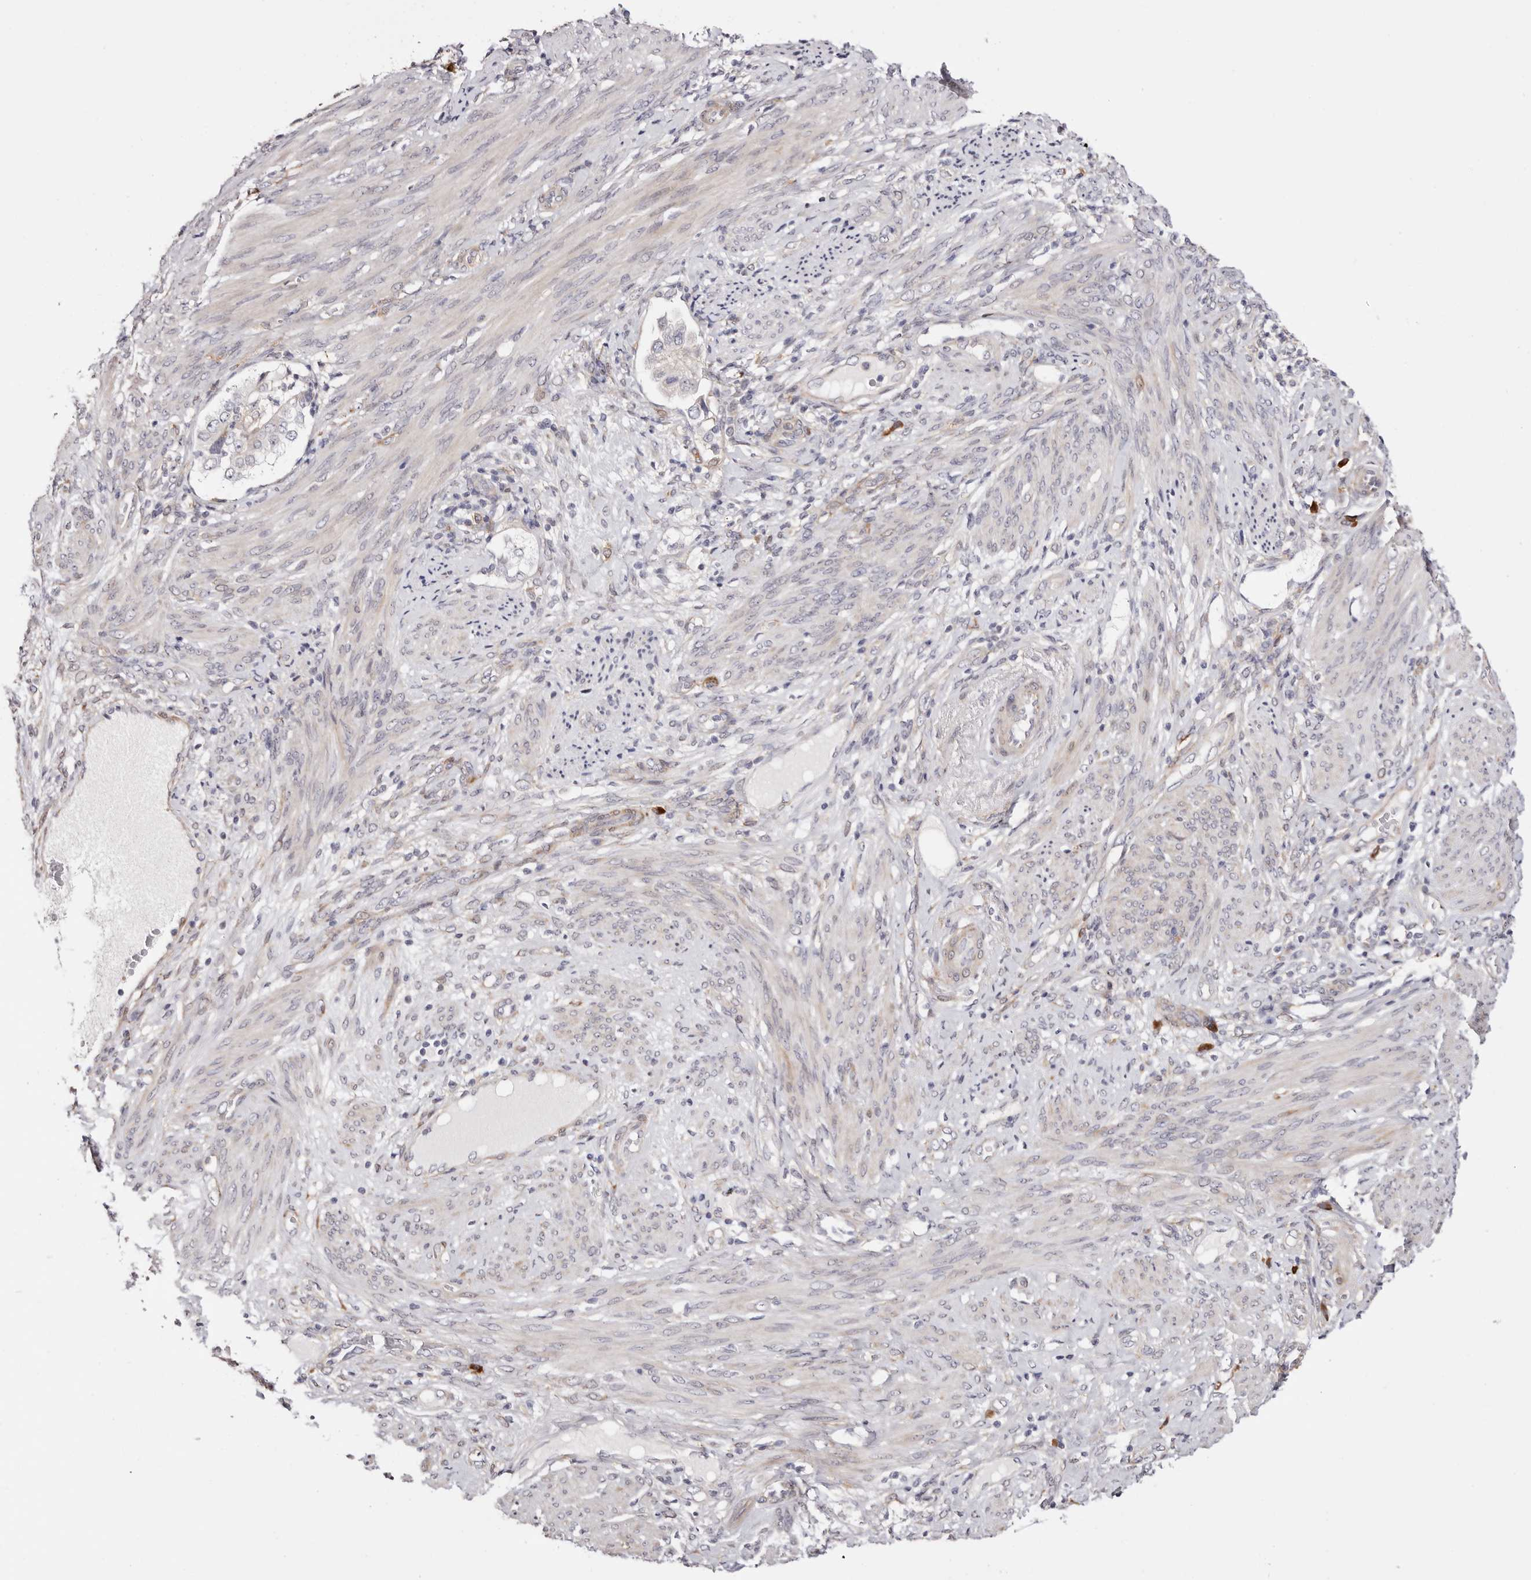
{"staining": {"intensity": "negative", "quantity": "none", "location": "none"}, "tissue": "endometrial cancer", "cell_type": "Tumor cells", "image_type": "cancer", "snomed": [{"axis": "morphology", "description": "Adenocarcinoma, NOS"}, {"axis": "topography", "description": "Endometrium"}], "caption": "Immunohistochemistry image of neoplastic tissue: human endometrial cancer (adenocarcinoma) stained with DAB displays no significant protein staining in tumor cells. (DAB immunohistochemistry (IHC) with hematoxylin counter stain).", "gene": "GFOD1", "patient": {"sex": "female", "age": 85}}